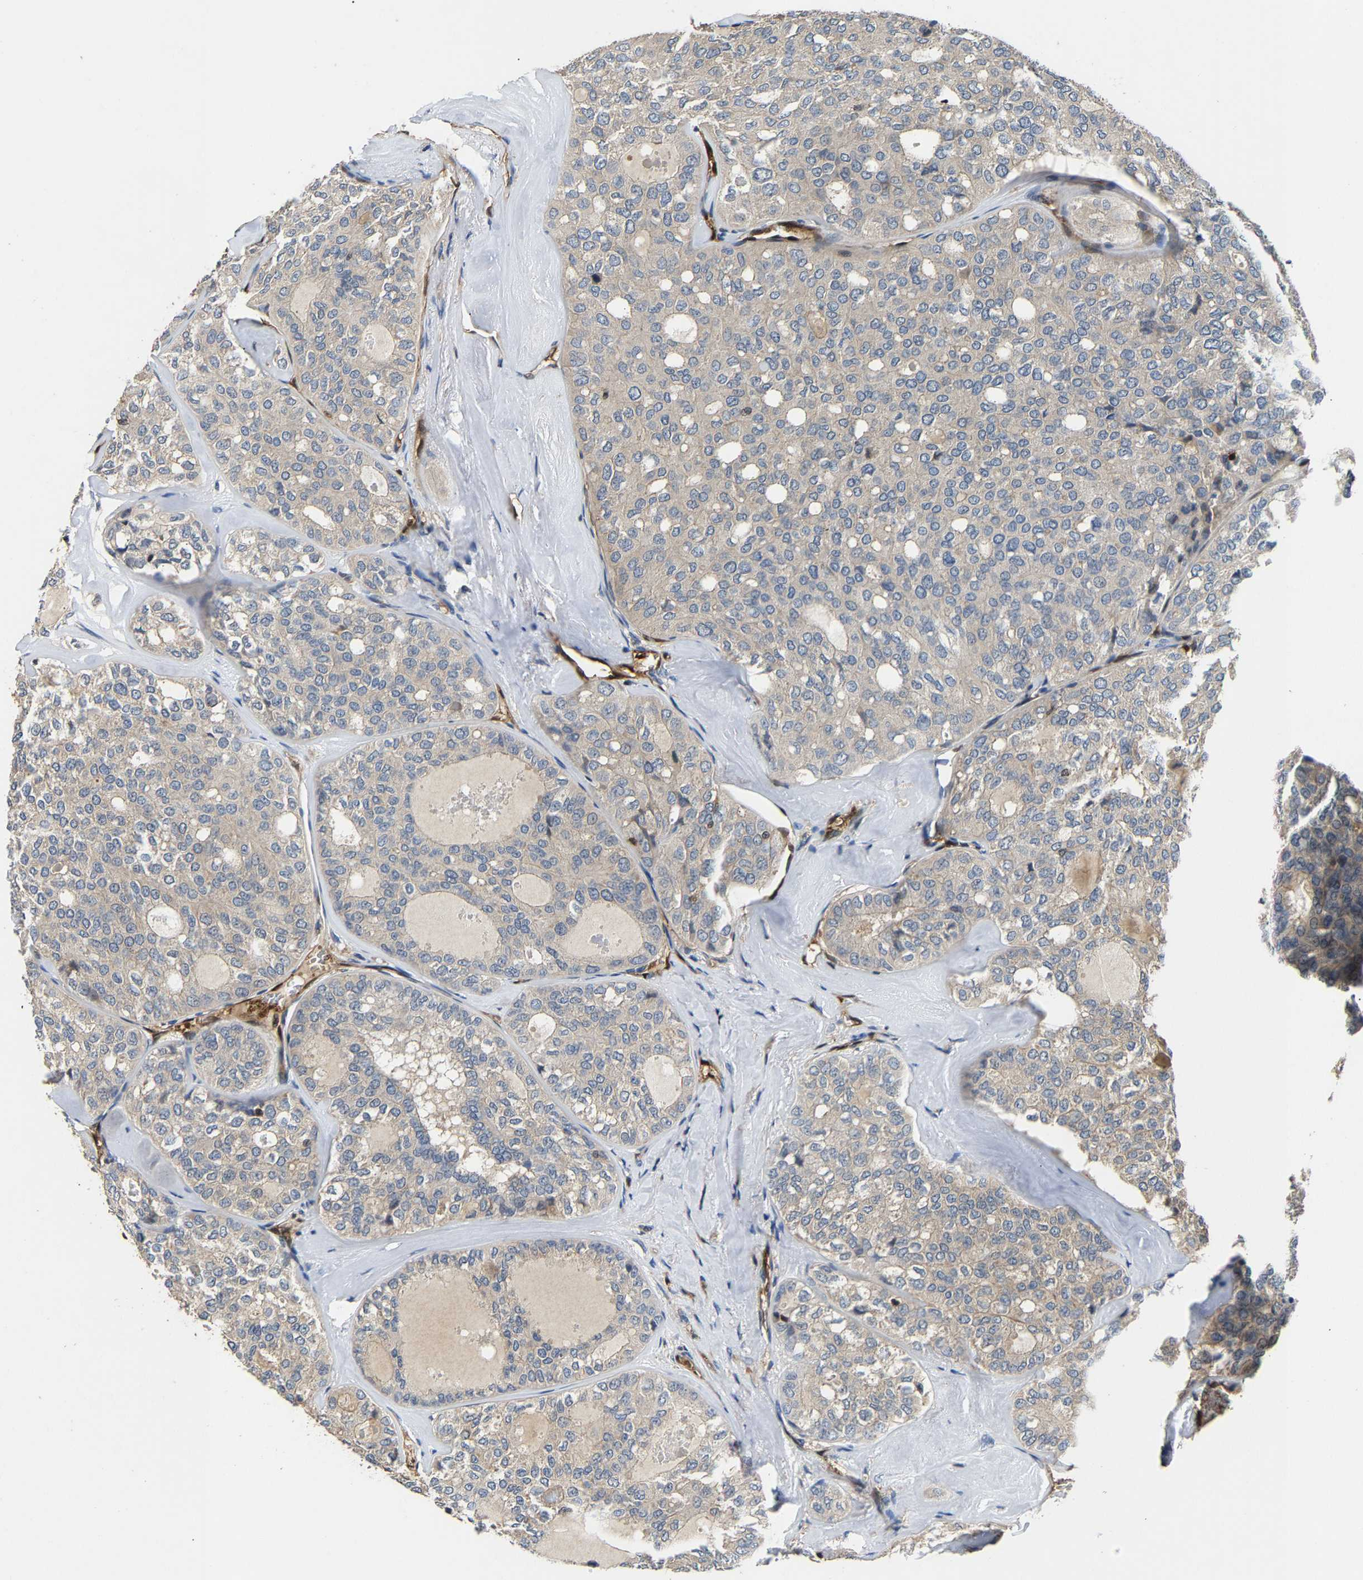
{"staining": {"intensity": "negative", "quantity": "none", "location": "none"}, "tissue": "thyroid cancer", "cell_type": "Tumor cells", "image_type": "cancer", "snomed": [{"axis": "morphology", "description": "Follicular adenoma carcinoma, NOS"}, {"axis": "topography", "description": "Thyroid gland"}], "caption": "Thyroid cancer was stained to show a protein in brown. There is no significant staining in tumor cells.", "gene": "GIMAP7", "patient": {"sex": "male", "age": 75}}